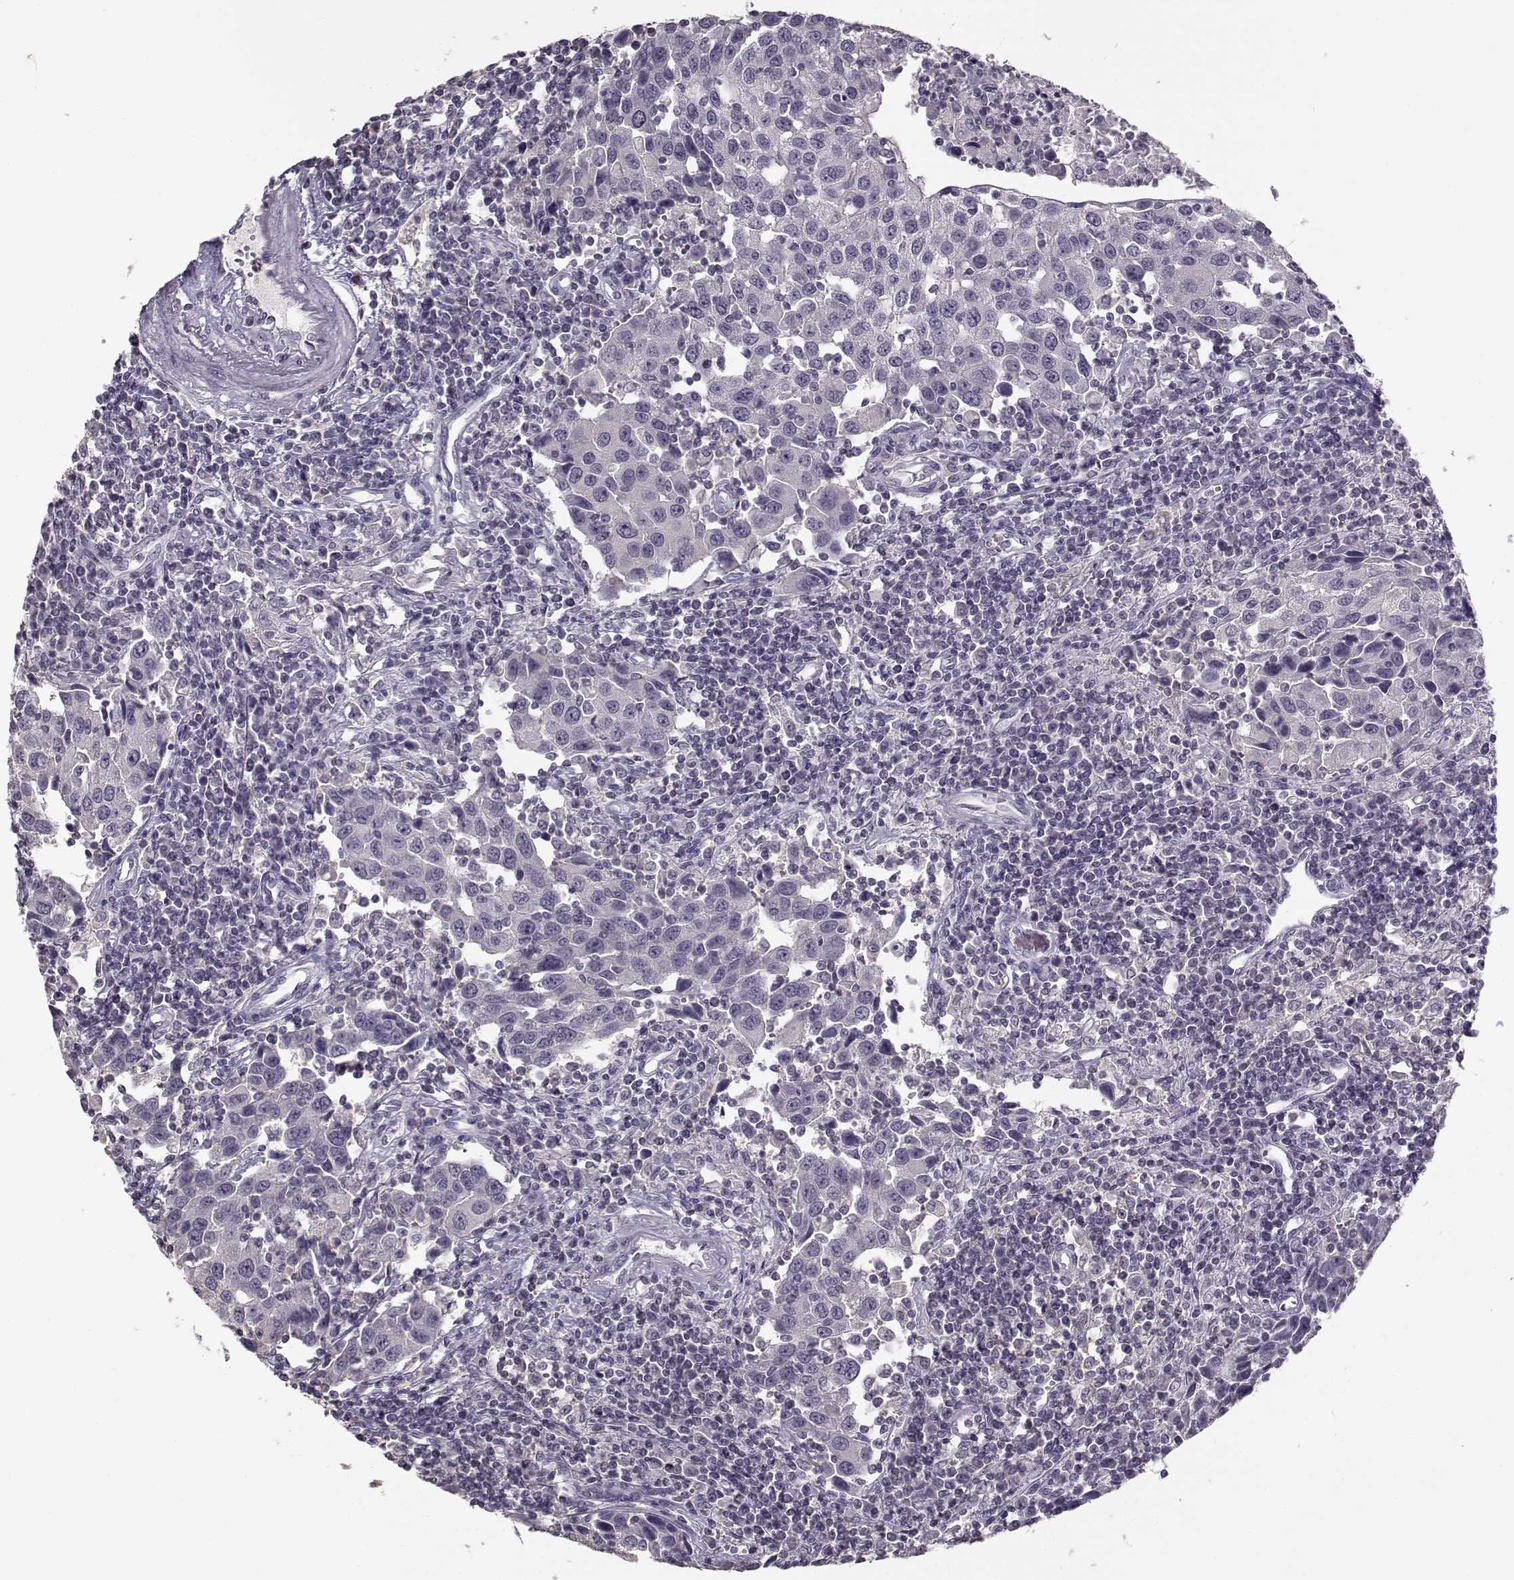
{"staining": {"intensity": "negative", "quantity": "none", "location": "none"}, "tissue": "urothelial cancer", "cell_type": "Tumor cells", "image_type": "cancer", "snomed": [{"axis": "morphology", "description": "Urothelial carcinoma, High grade"}, {"axis": "topography", "description": "Urinary bladder"}], "caption": "Immunohistochemistry photomicrograph of neoplastic tissue: human urothelial cancer stained with DAB exhibits no significant protein positivity in tumor cells. (DAB (3,3'-diaminobenzidine) IHC with hematoxylin counter stain).", "gene": "UROC1", "patient": {"sex": "female", "age": 85}}